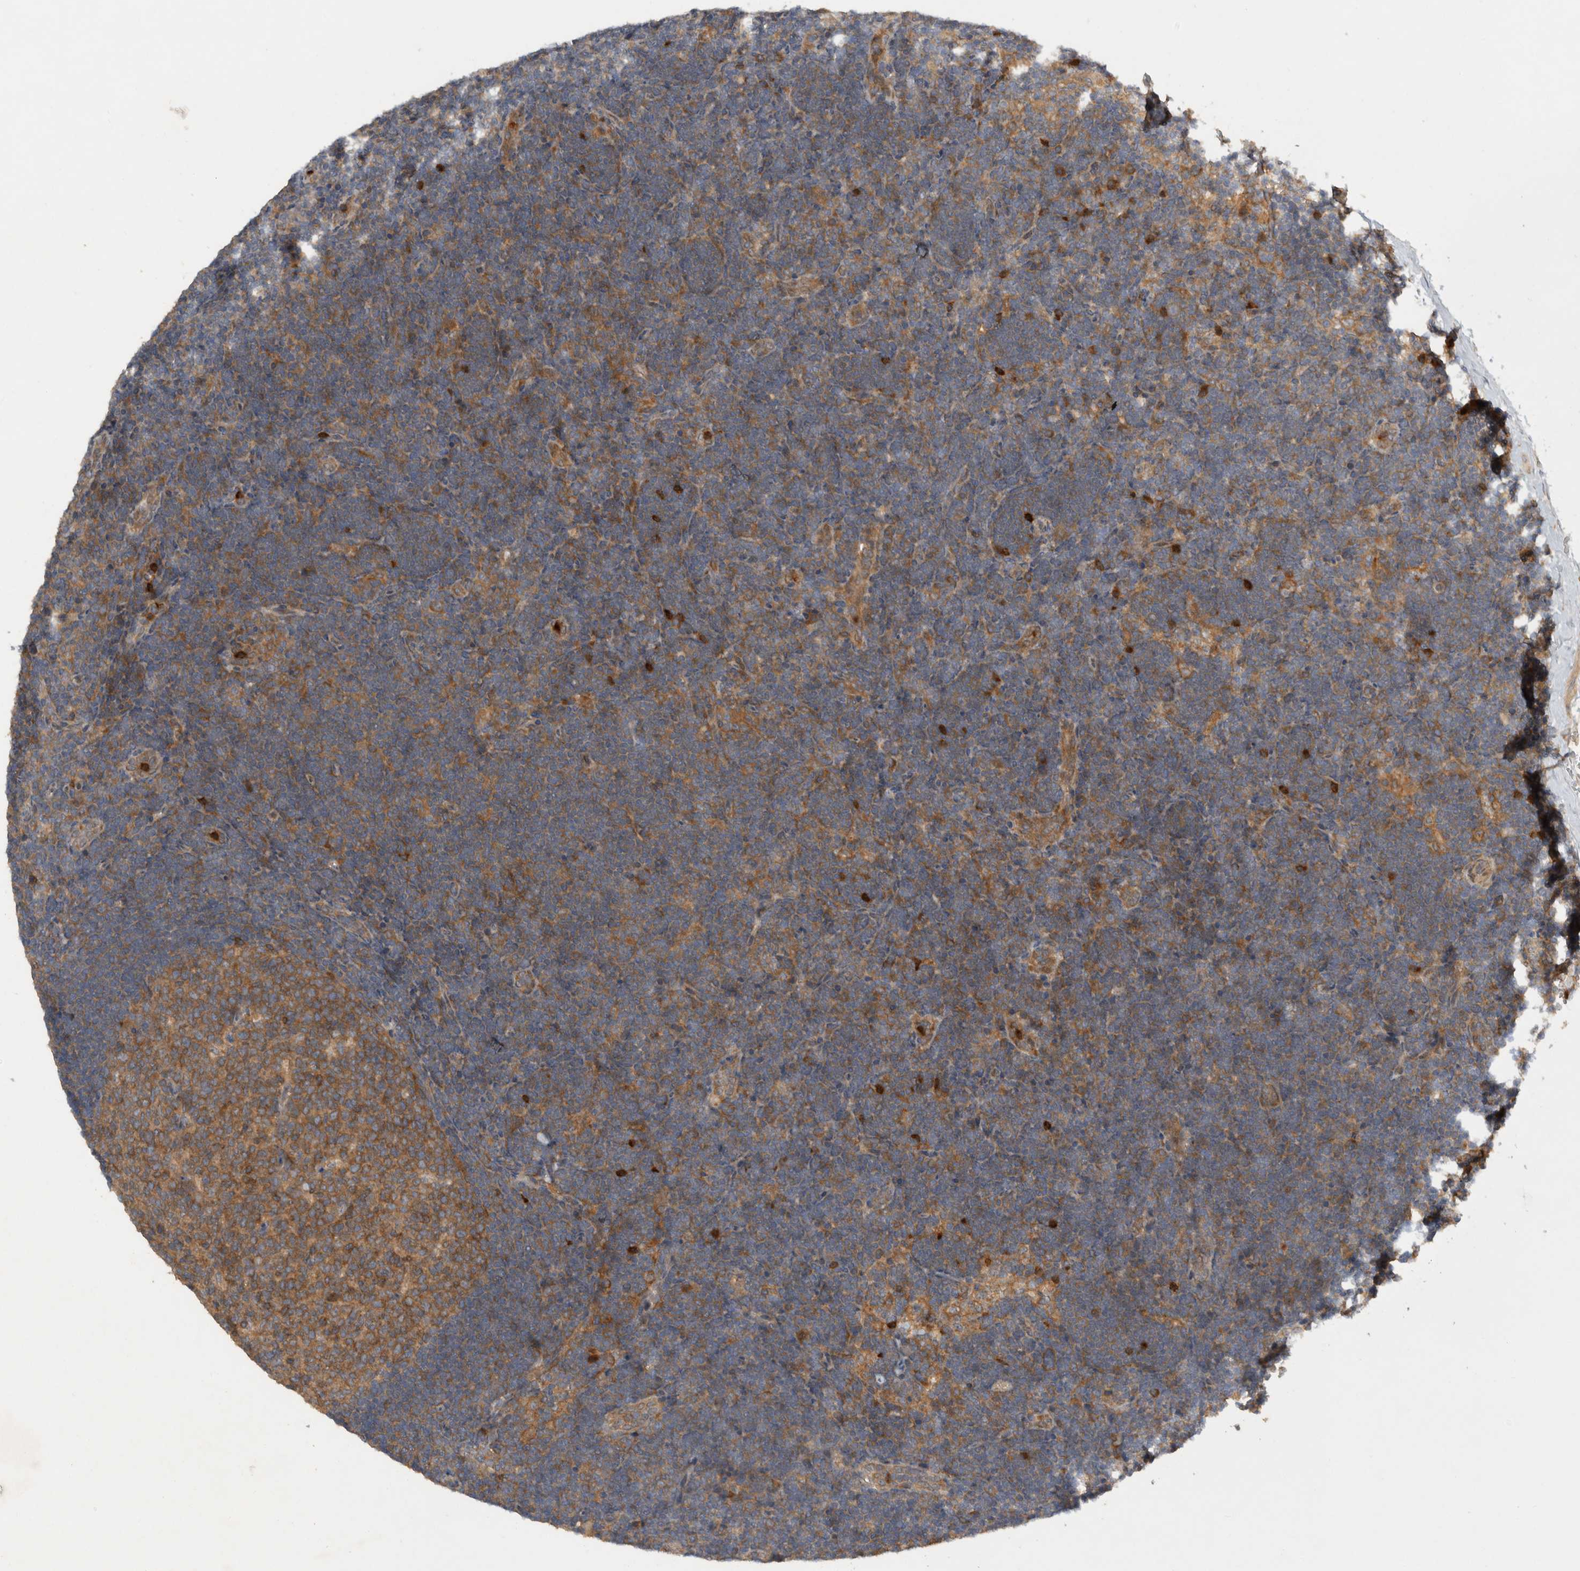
{"staining": {"intensity": "moderate", "quantity": ">75%", "location": "cytoplasmic/membranous"}, "tissue": "lymph node", "cell_type": "Germinal center cells", "image_type": "normal", "snomed": [{"axis": "morphology", "description": "Normal tissue, NOS"}, {"axis": "topography", "description": "Lymph node"}], "caption": "Moderate cytoplasmic/membranous protein staining is present in about >75% of germinal center cells in lymph node.", "gene": "VEPH1", "patient": {"sex": "female", "age": 22}}